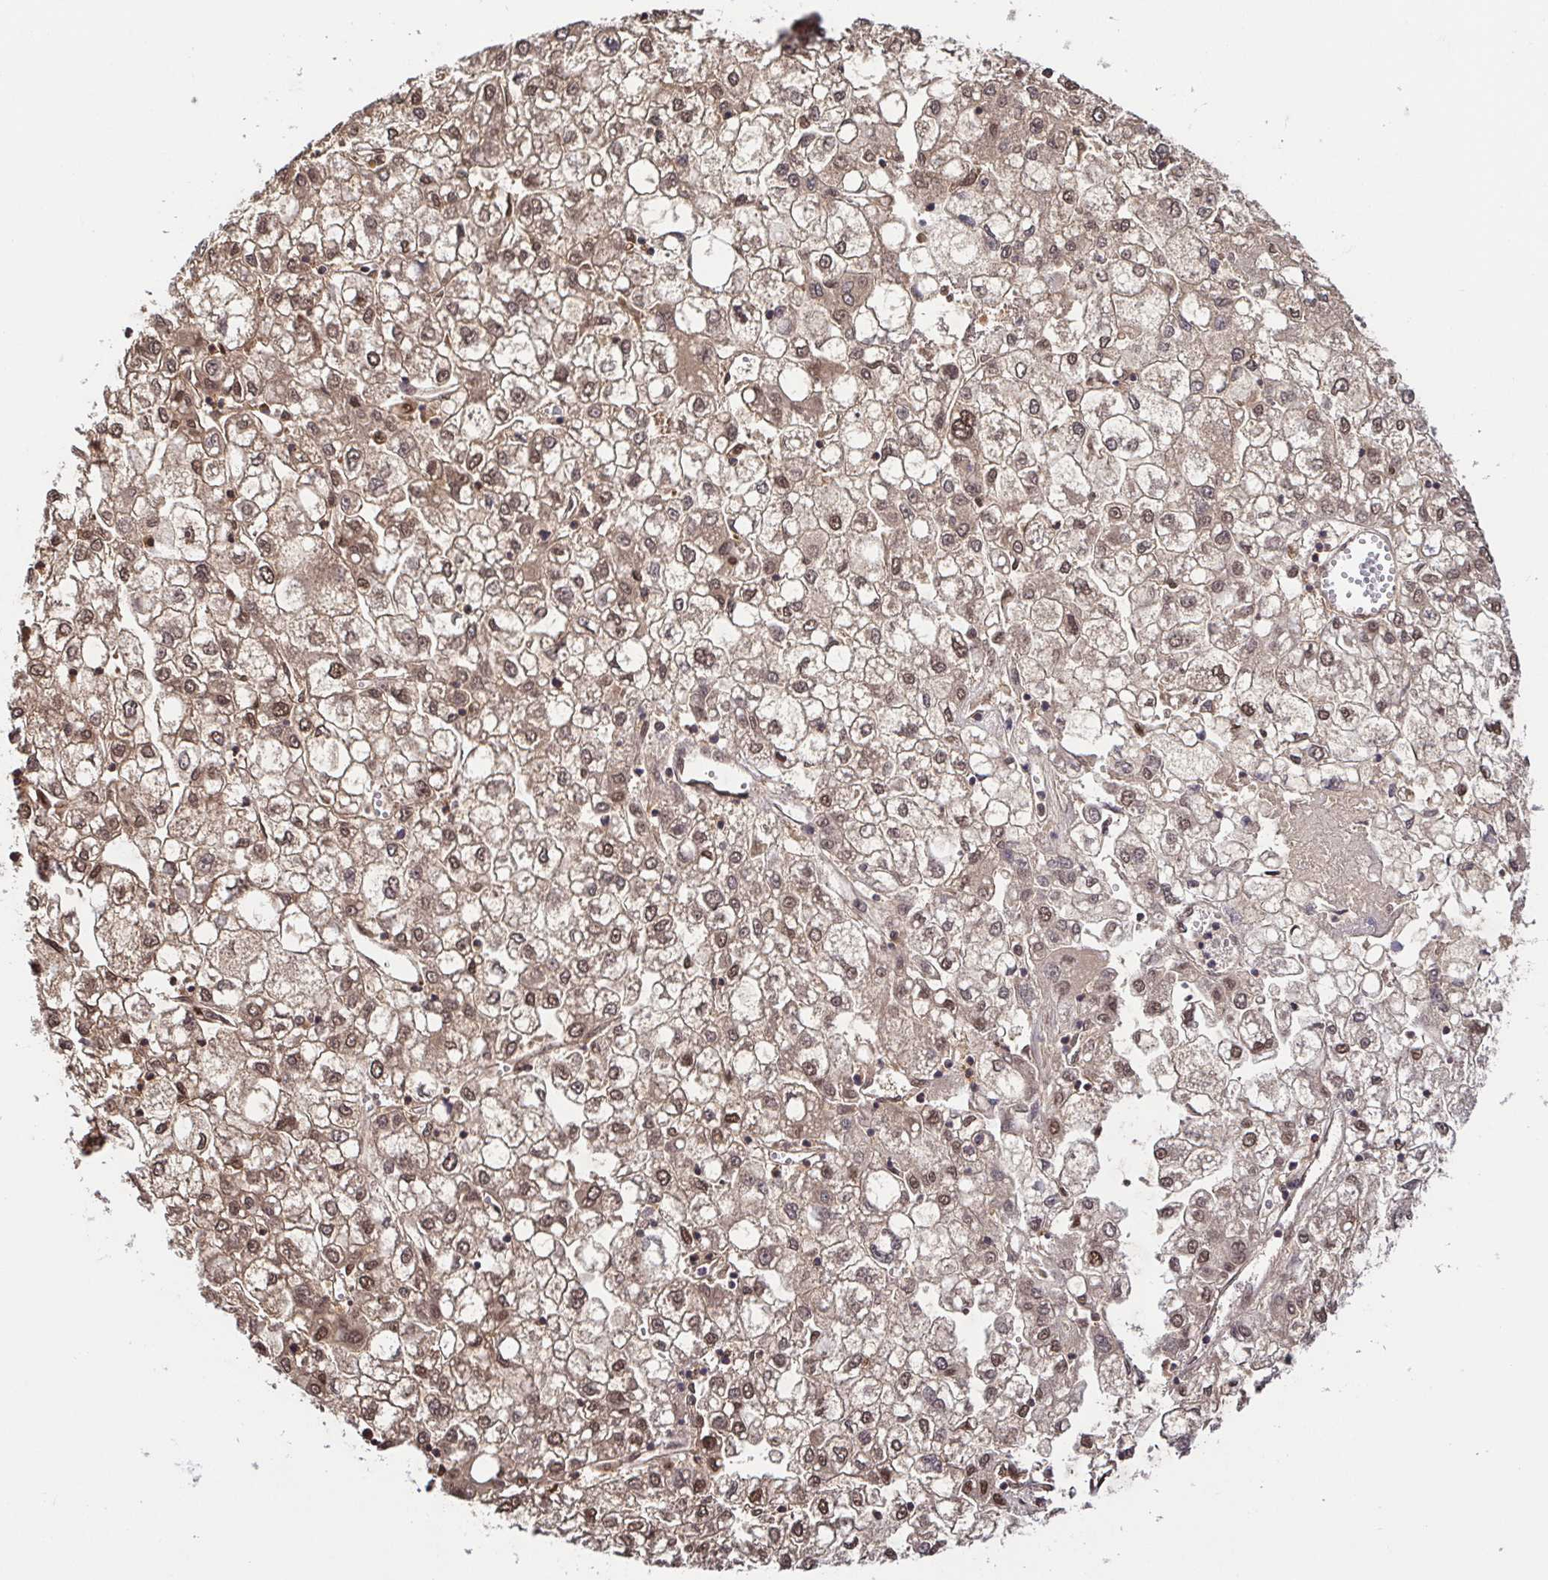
{"staining": {"intensity": "moderate", "quantity": ">75%", "location": "cytoplasmic/membranous,nuclear"}, "tissue": "liver cancer", "cell_type": "Tumor cells", "image_type": "cancer", "snomed": [{"axis": "morphology", "description": "Carcinoma, Hepatocellular, NOS"}, {"axis": "topography", "description": "Liver"}], "caption": "The immunohistochemical stain highlights moderate cytoplasmic/membranous and nuclear staining in tumor cells of liver cancer (hepatocellular carcinoma) tissue.", "gene": "PSMB9", "patient": {"sex": "male", "age": 40}}